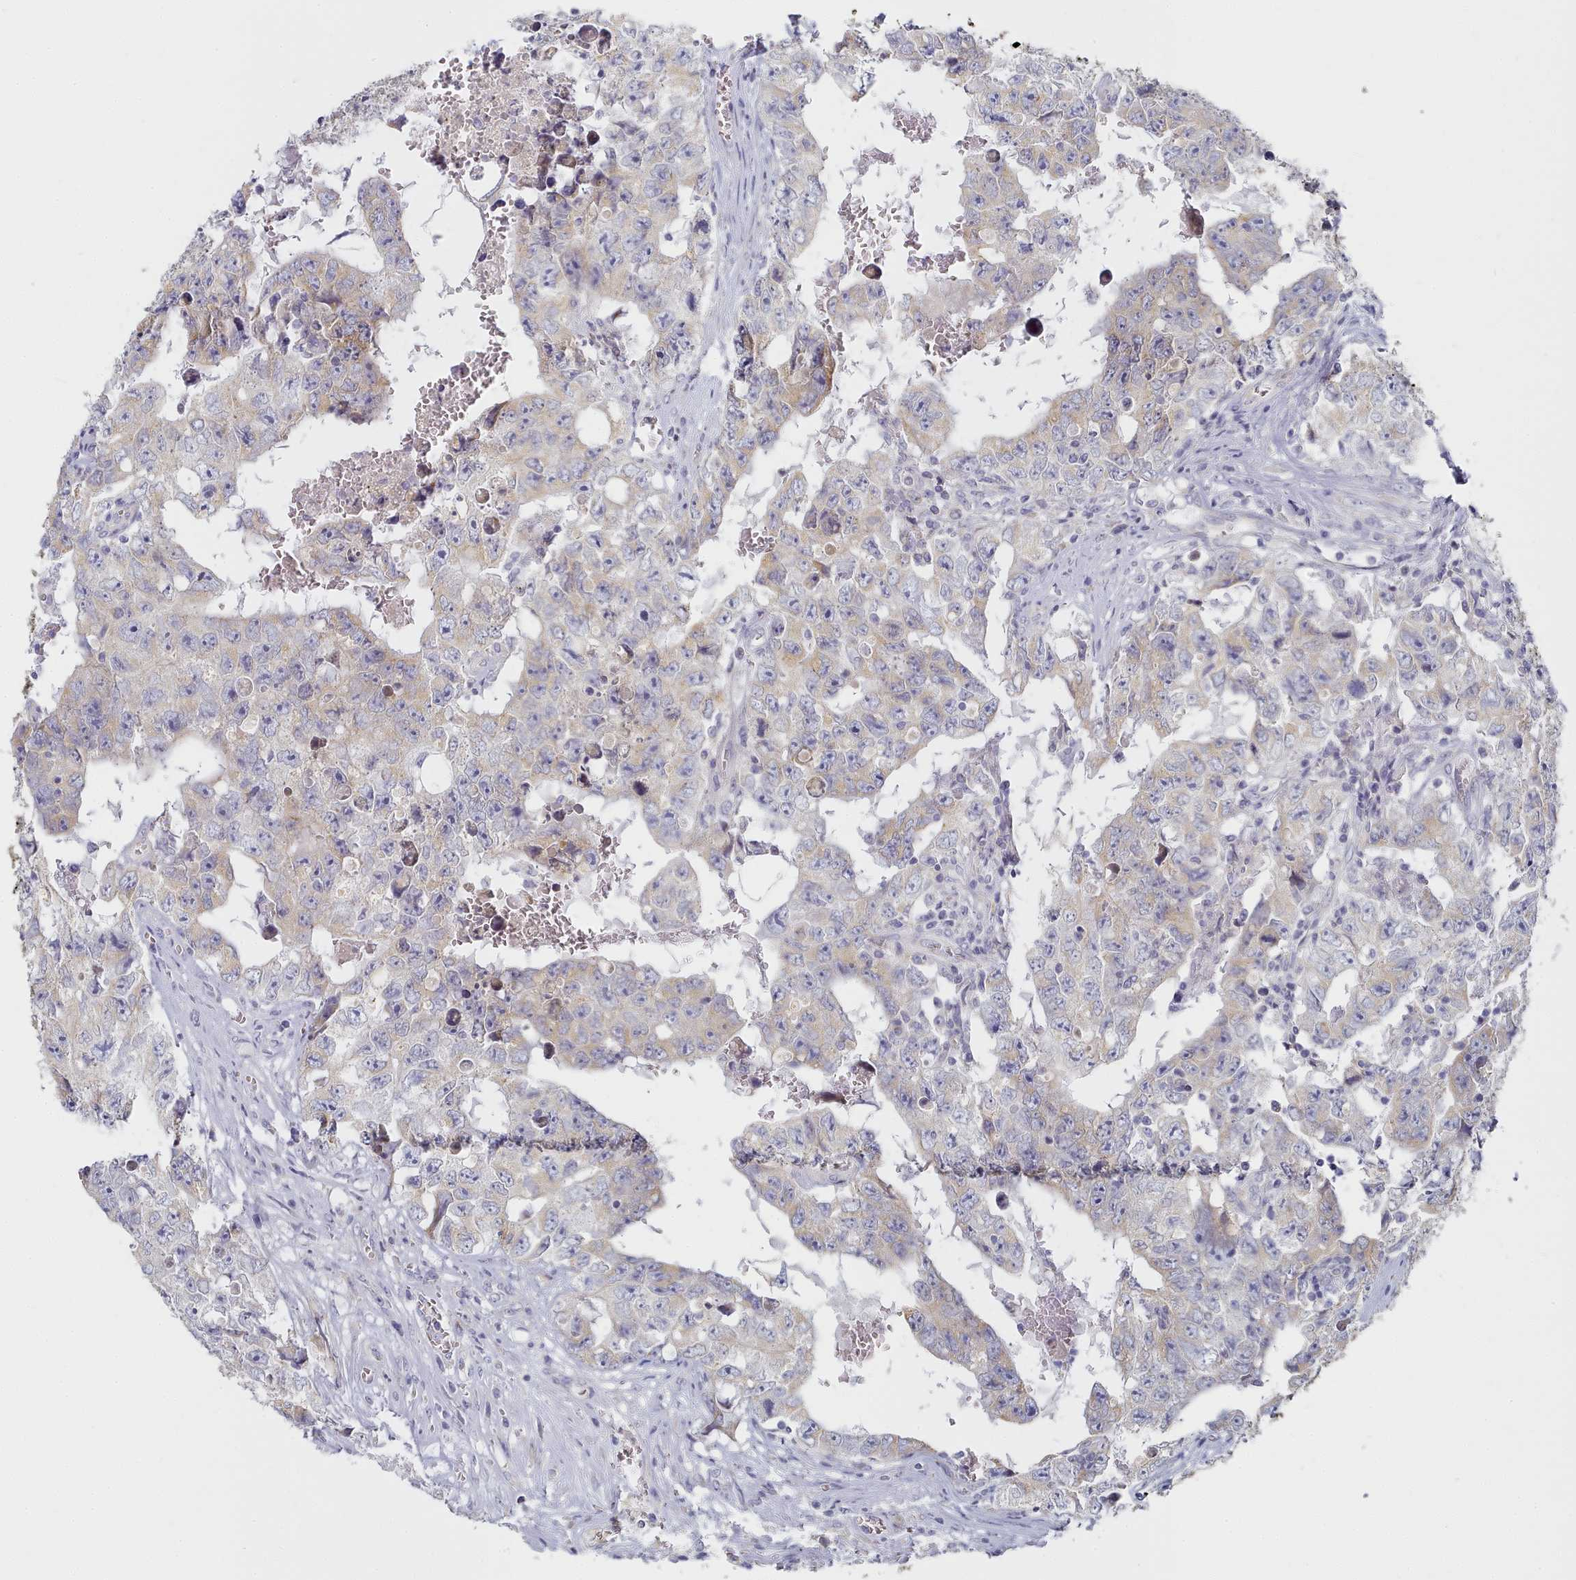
{"staining": {"intensity": "weak", "quantity": "25%-75%", "location": "cytoplasmic/membranous"}, "tissue": "testis cancer", "cell_type": "Tumor cells", "image_type": "cancer", "snomed": [{"axis": "morphology", "description": "Carcinoma, Embryonal, NOS"}, {"axis": "topography", "description": "Testis"}], "caption": "Brown immunohistochemical staining in human testis cancer shows weak cytoplasmic/membranous staining in about 25%-75% of tumor cells.", "gene": "TYW1B", "patient": {"sex": "male", "age": 17}}